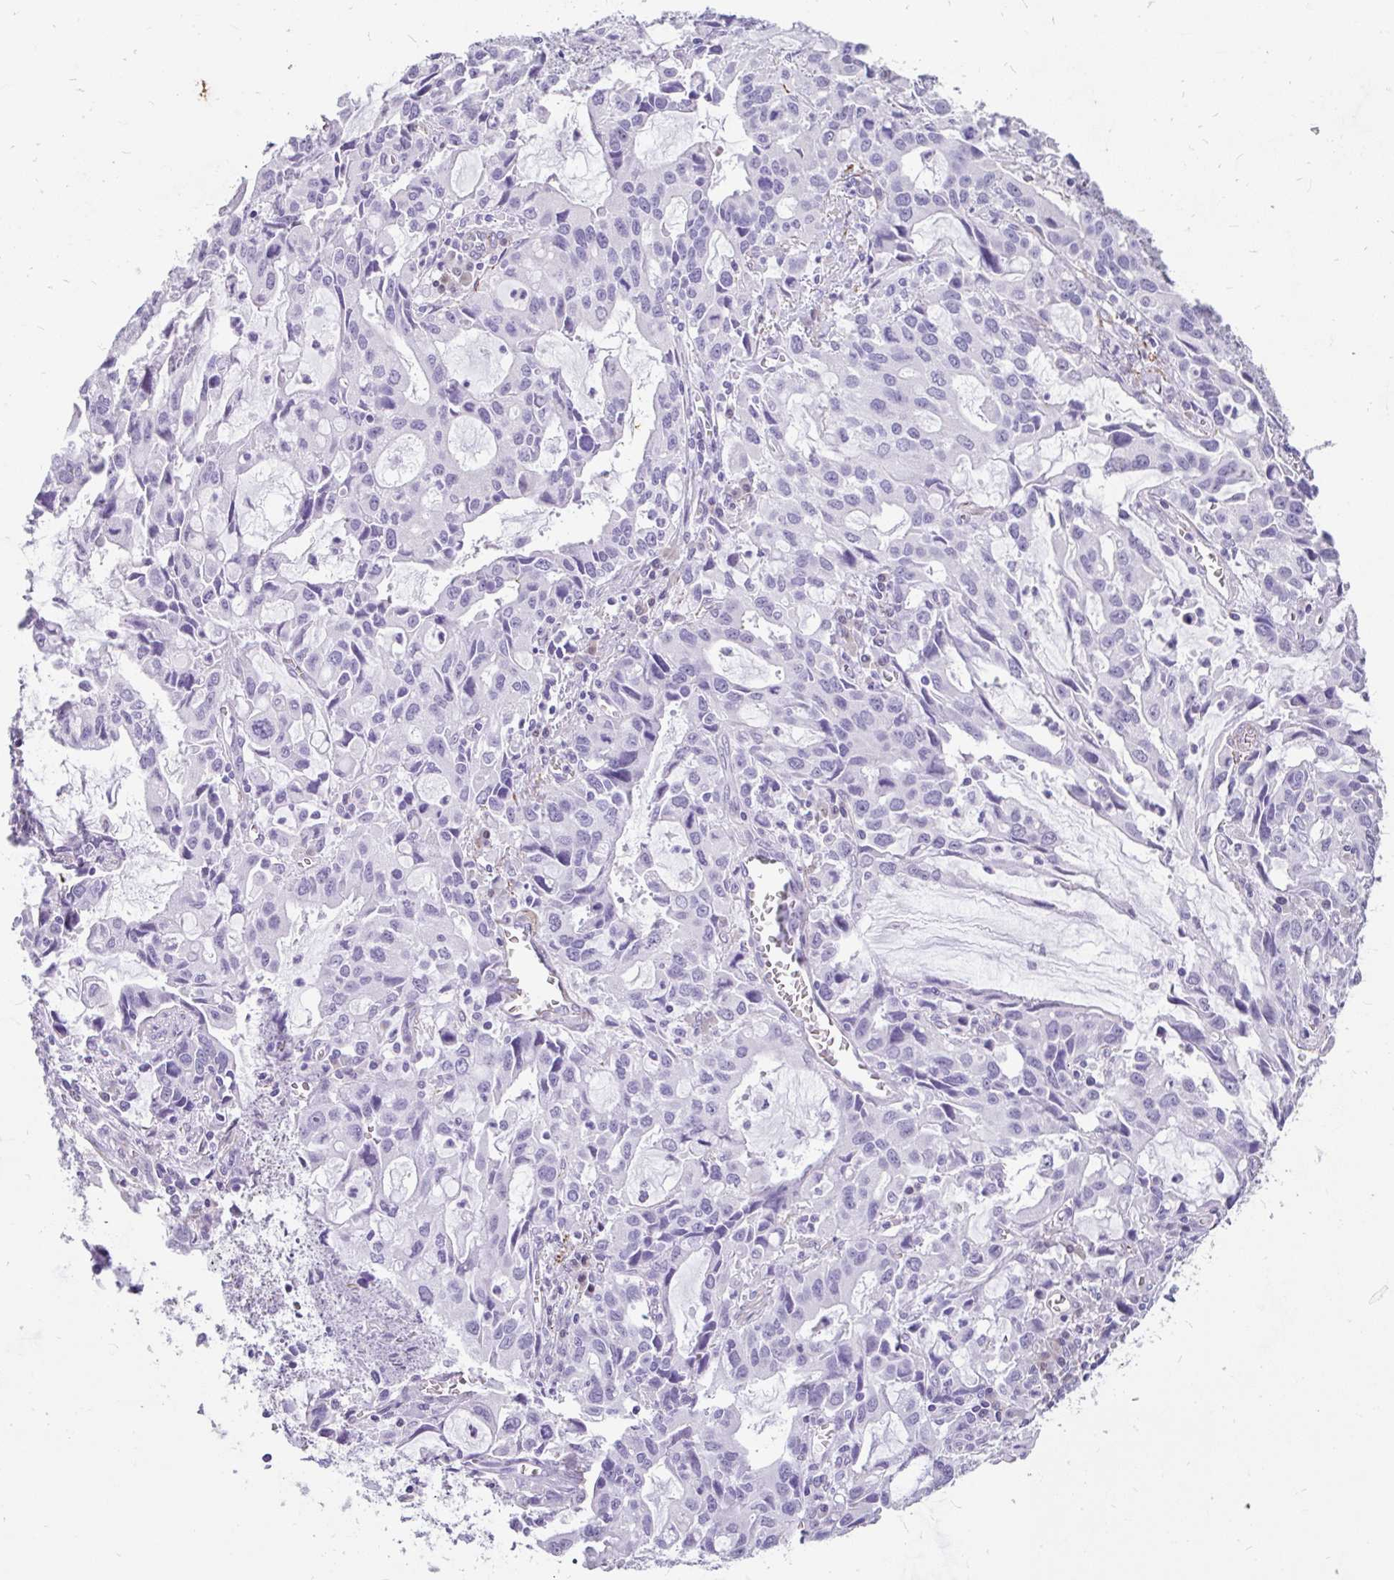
{"staining": {"intensity": "negative", "quantity": "none", "location": "none"}, "tissue": "stomach cancer", "cell_type": "Tumor cells", "image_type": "cancer", "snomed": [{"axis": "morphology", "description": "Adenocarcinoma, NOS"}, {"axis": "topography", "description": "Stomach, upper"}], "caption": "The photomicrograph reveals no significant positivity in tumor cells of stomach cancer (adenocarcinoma).", "gene": "EML5", "patient": {"sex": "male", "age": 85}}